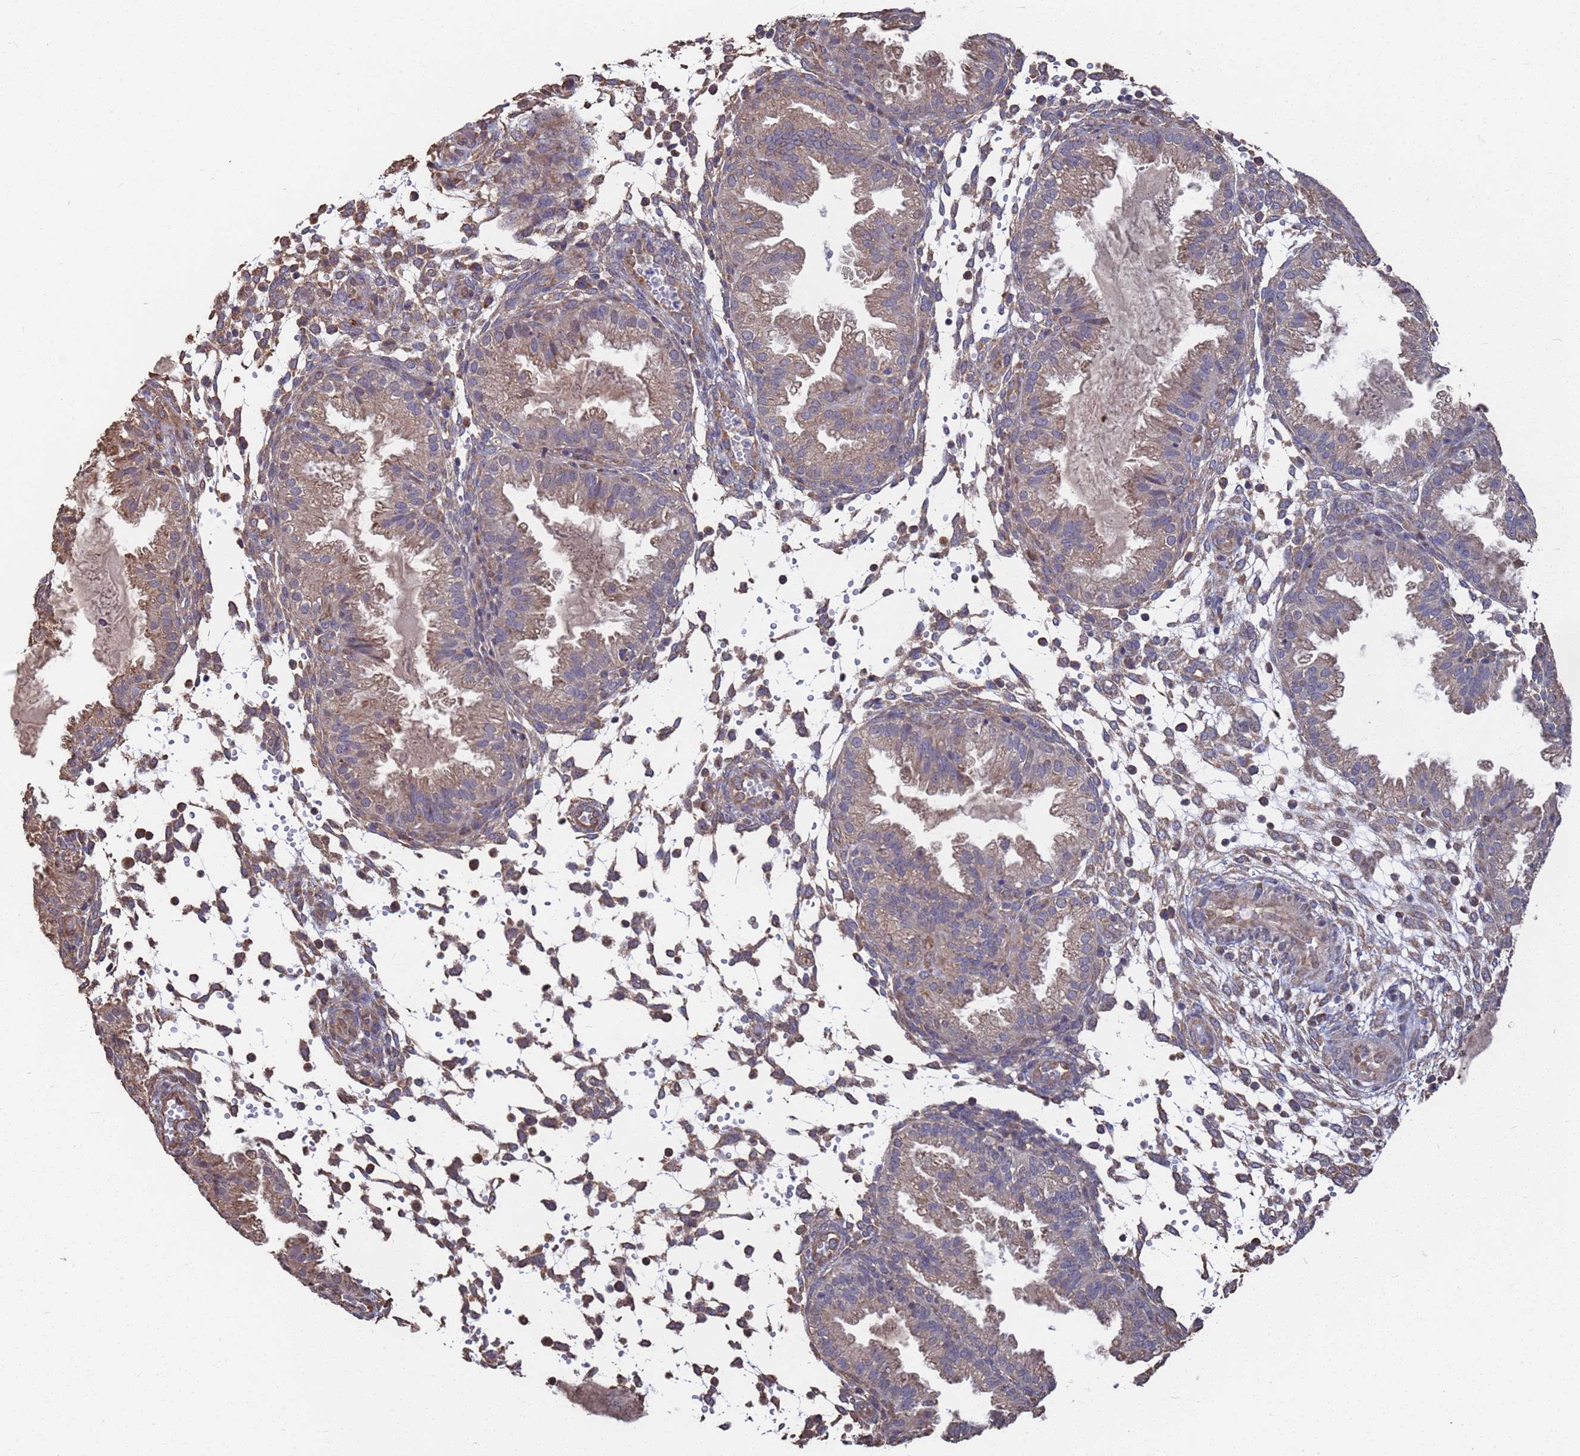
{"staining": {"intensity": "weak", "quantity": "25%-75%", "location": "cytoplasmic/membranous"}, "tissue": "endometrium", "cell_type": "Cells in endometrial stroma", "image_type": "normal", "snomed": [{"axis": "morphology", "description": "Normal tissue, NOS"}, {"axis": "topography", "description": "Endometrium"}], "caption": "Cells in endometrial stroma display low levels of weak cytoplasmic/membranous expression in about 25%-75% of cells in normal endometrium.", "gene": "CFAP119", "patient": {"sex": "female", "age": 33}}